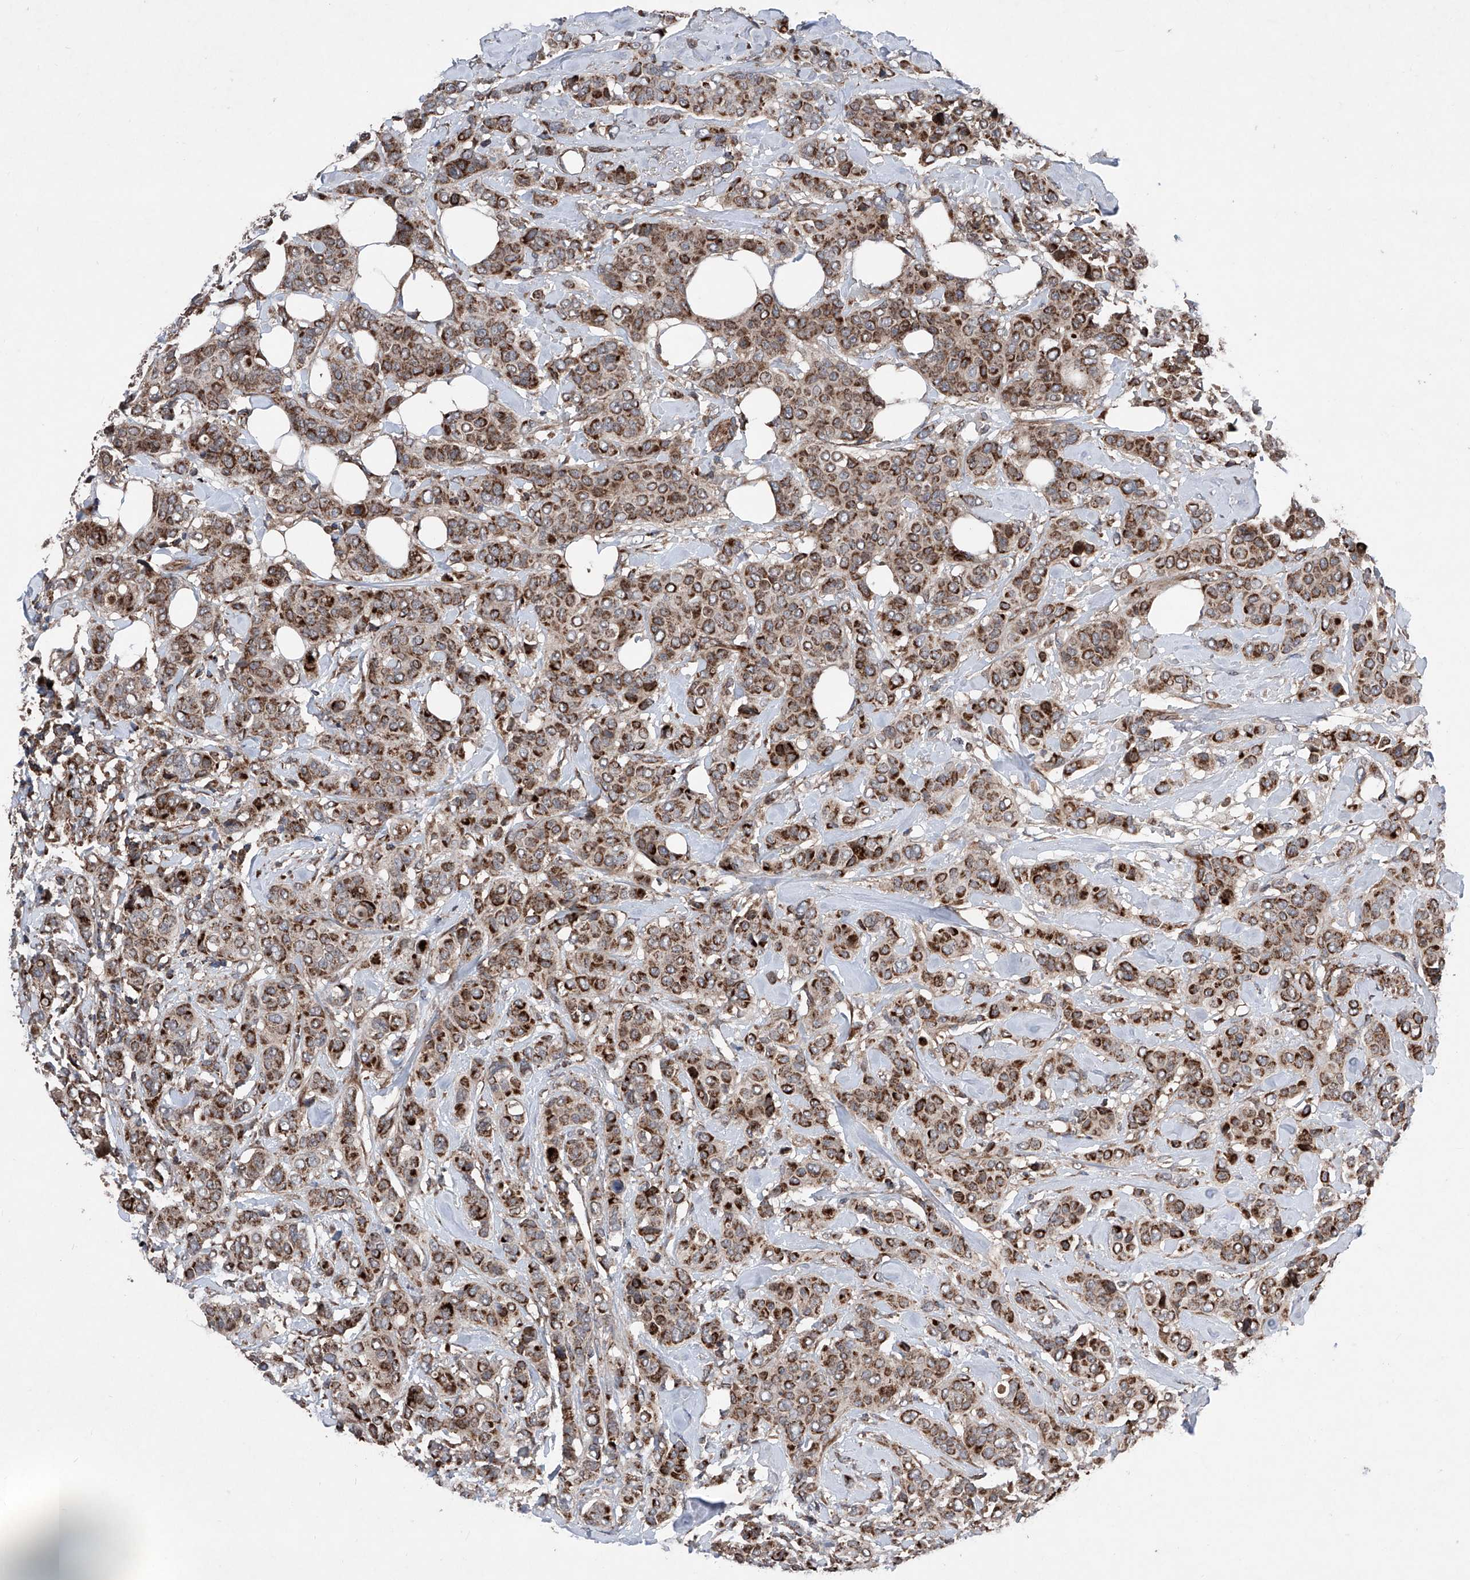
{"staining": {"intensity": "moderate", "quantity": ">75%", "location": "cytoplasmic/membranous"}, "tissue": "breast cancer", "cell_type": "Tumor cells", "image_type": "cancer", "snomed": [{"axis": "morphology", "description": "Lobular carcinoma"}, {"axis": "topography", "description": "Breast"}], "caption": "Immunohistochemical staining of breast cancer (lobular carcinoma) shows moderate cytoplasmic/membranous protein staining in about >75% of tumor cells.", "gene": "DAD1", "patient": {"sex": "female", "age": 51}}